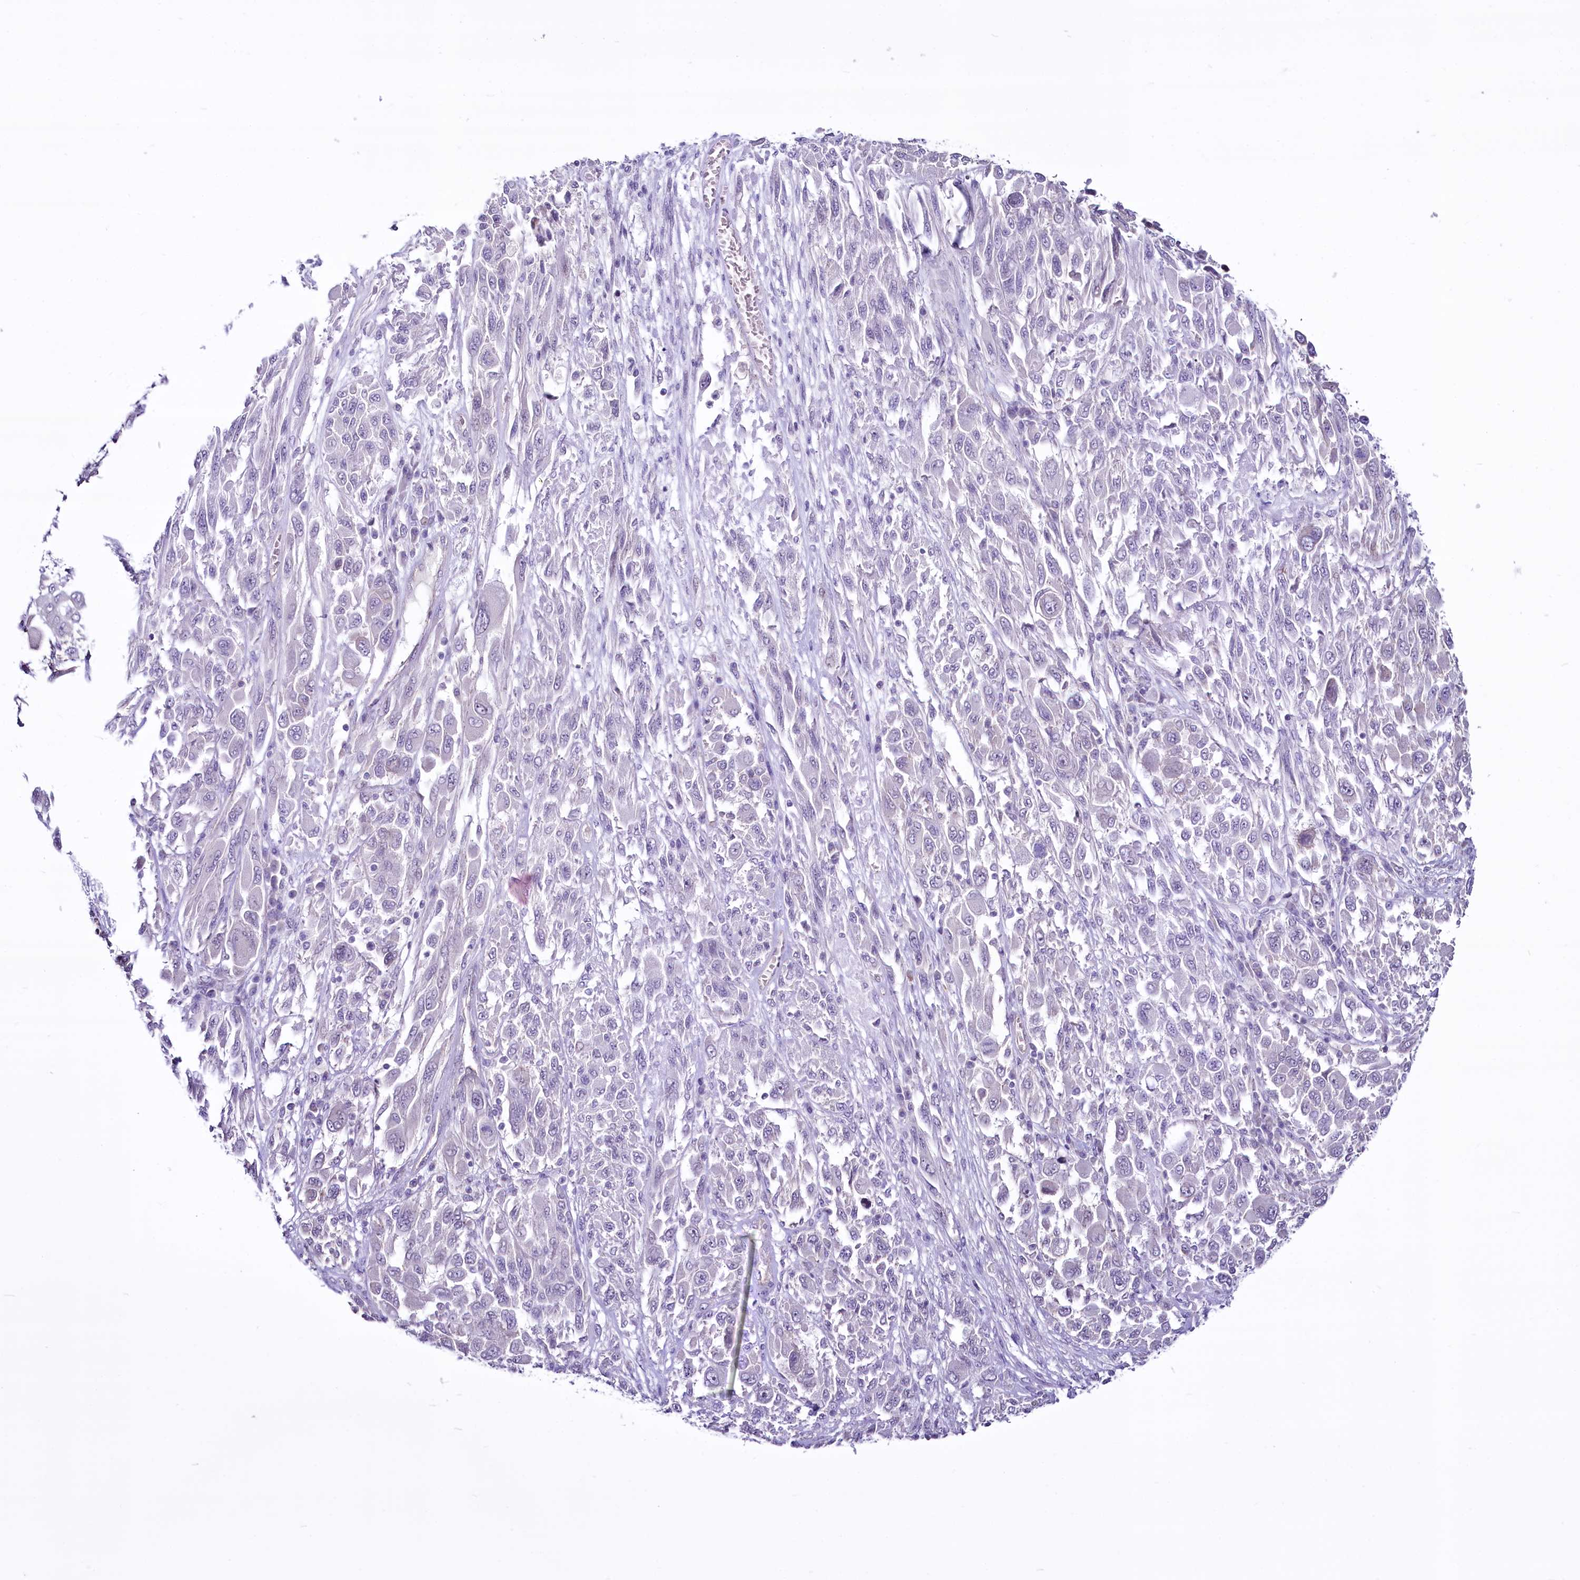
{"staining": {"intensity": "negative", "quantity": "none", "location": "none"}, "tissue": "melanoma", "cell_type": "Tumor cells", "image_type": "cancer", "snomed": [{"axis": "morphology", "description": "Malignant melanoma, NOS"}, {"axis": "topography", "description": "Skin"}], "caption": "This is an immunohistochemistry (IHC) micrograph of melanoma. There is no positivity in tumor cells.", "gene": "BANK1", "patient": {"sex": "female", "age": 91}}